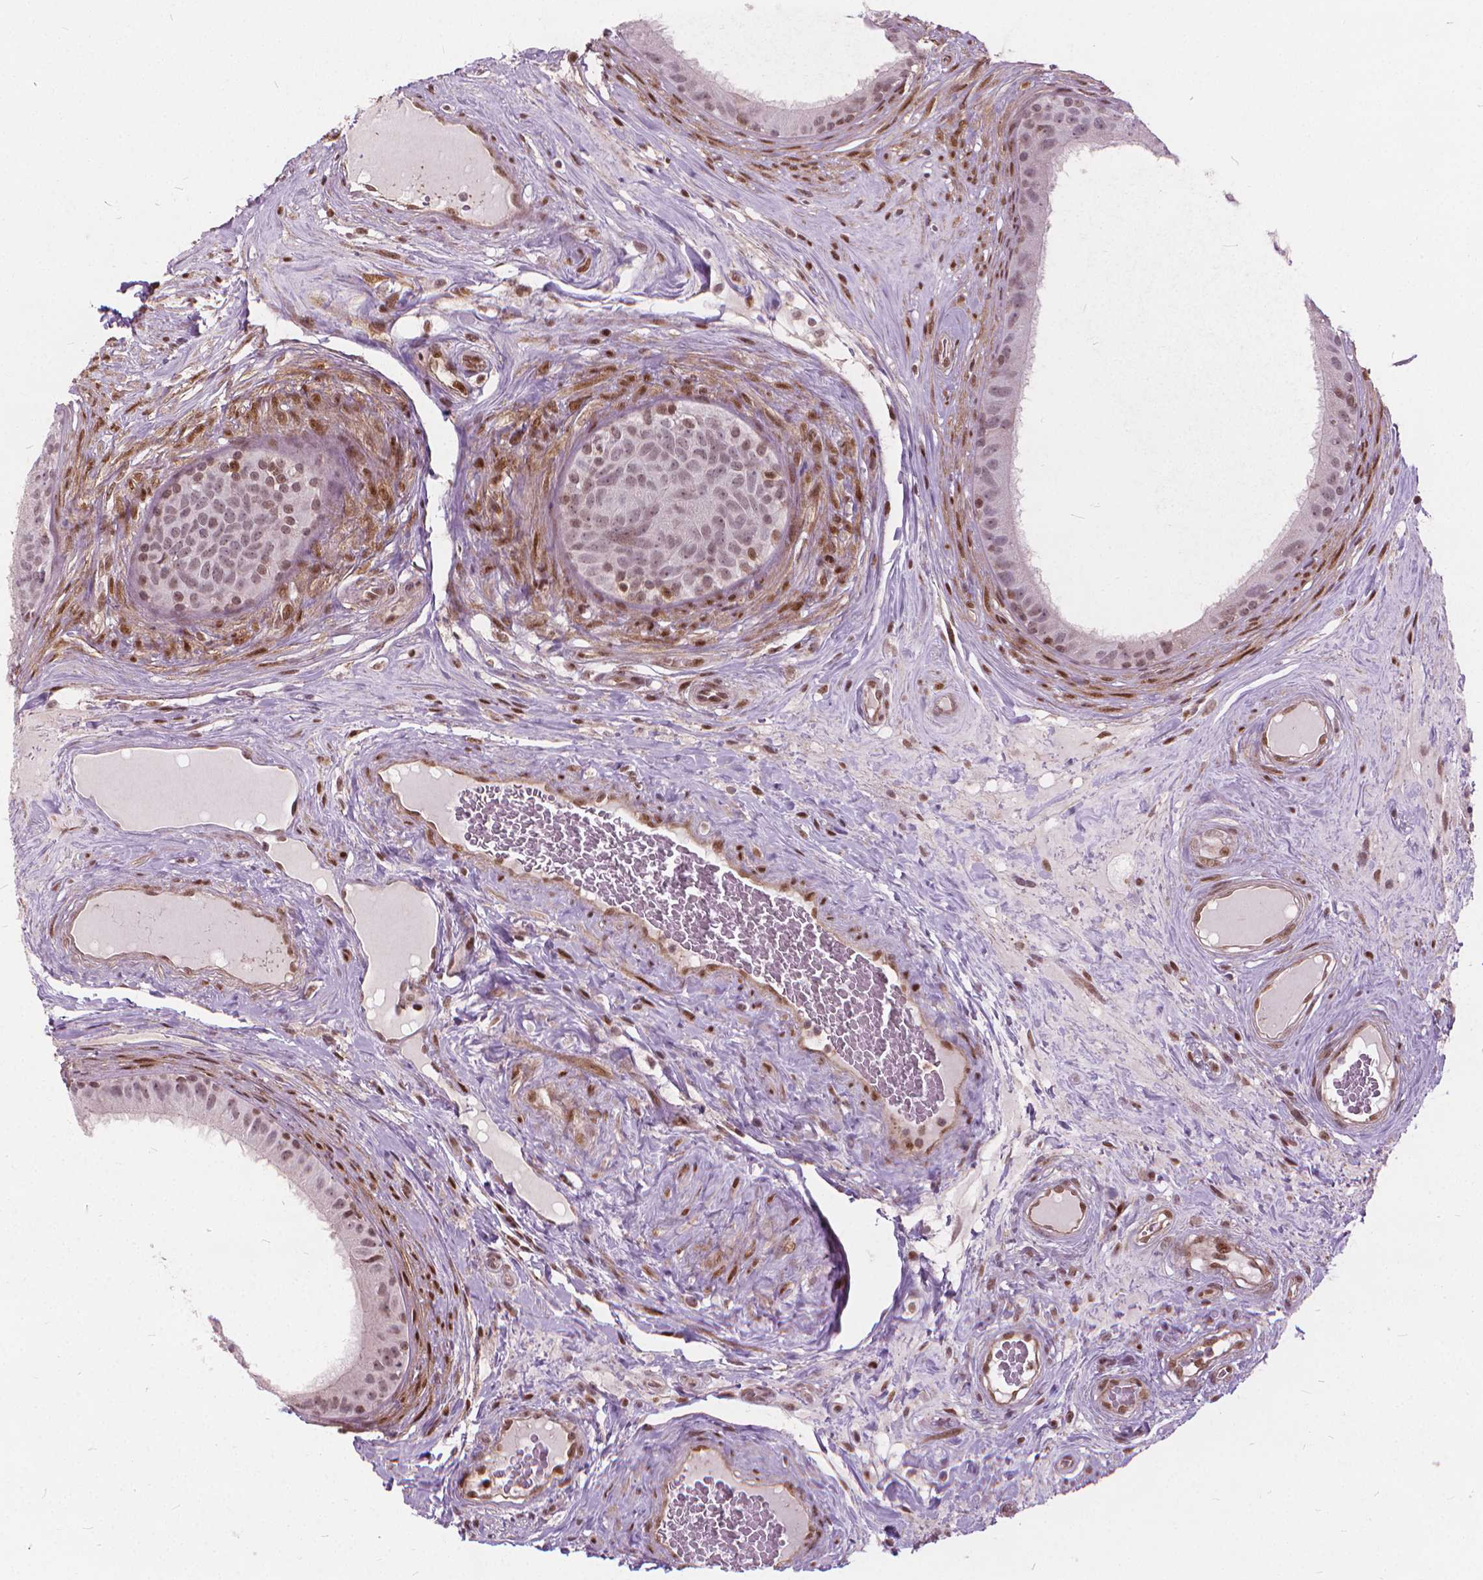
{"staining": {"intensity": "moderate", "quantity": ">75%", "location": "nuclear"}, "tissue": "epididymis", "cell_type": "Glandular cells", "image_type": "normal", "snomed": [{"axis": "morphology", "description": "Normal tissue, NOS"}, {"axis": "topography", "description": "Epididymis"}], "caption": "A brown stain labels moderate nuclear staining of a protein in glandular cells of unremarkable human epididymis. Immunohistochemistry (ihc) stains the protein in brown and the nuclei are stained blue.", "gene": "STAT5B", "patient": {"sex": "male", "age": 59}}